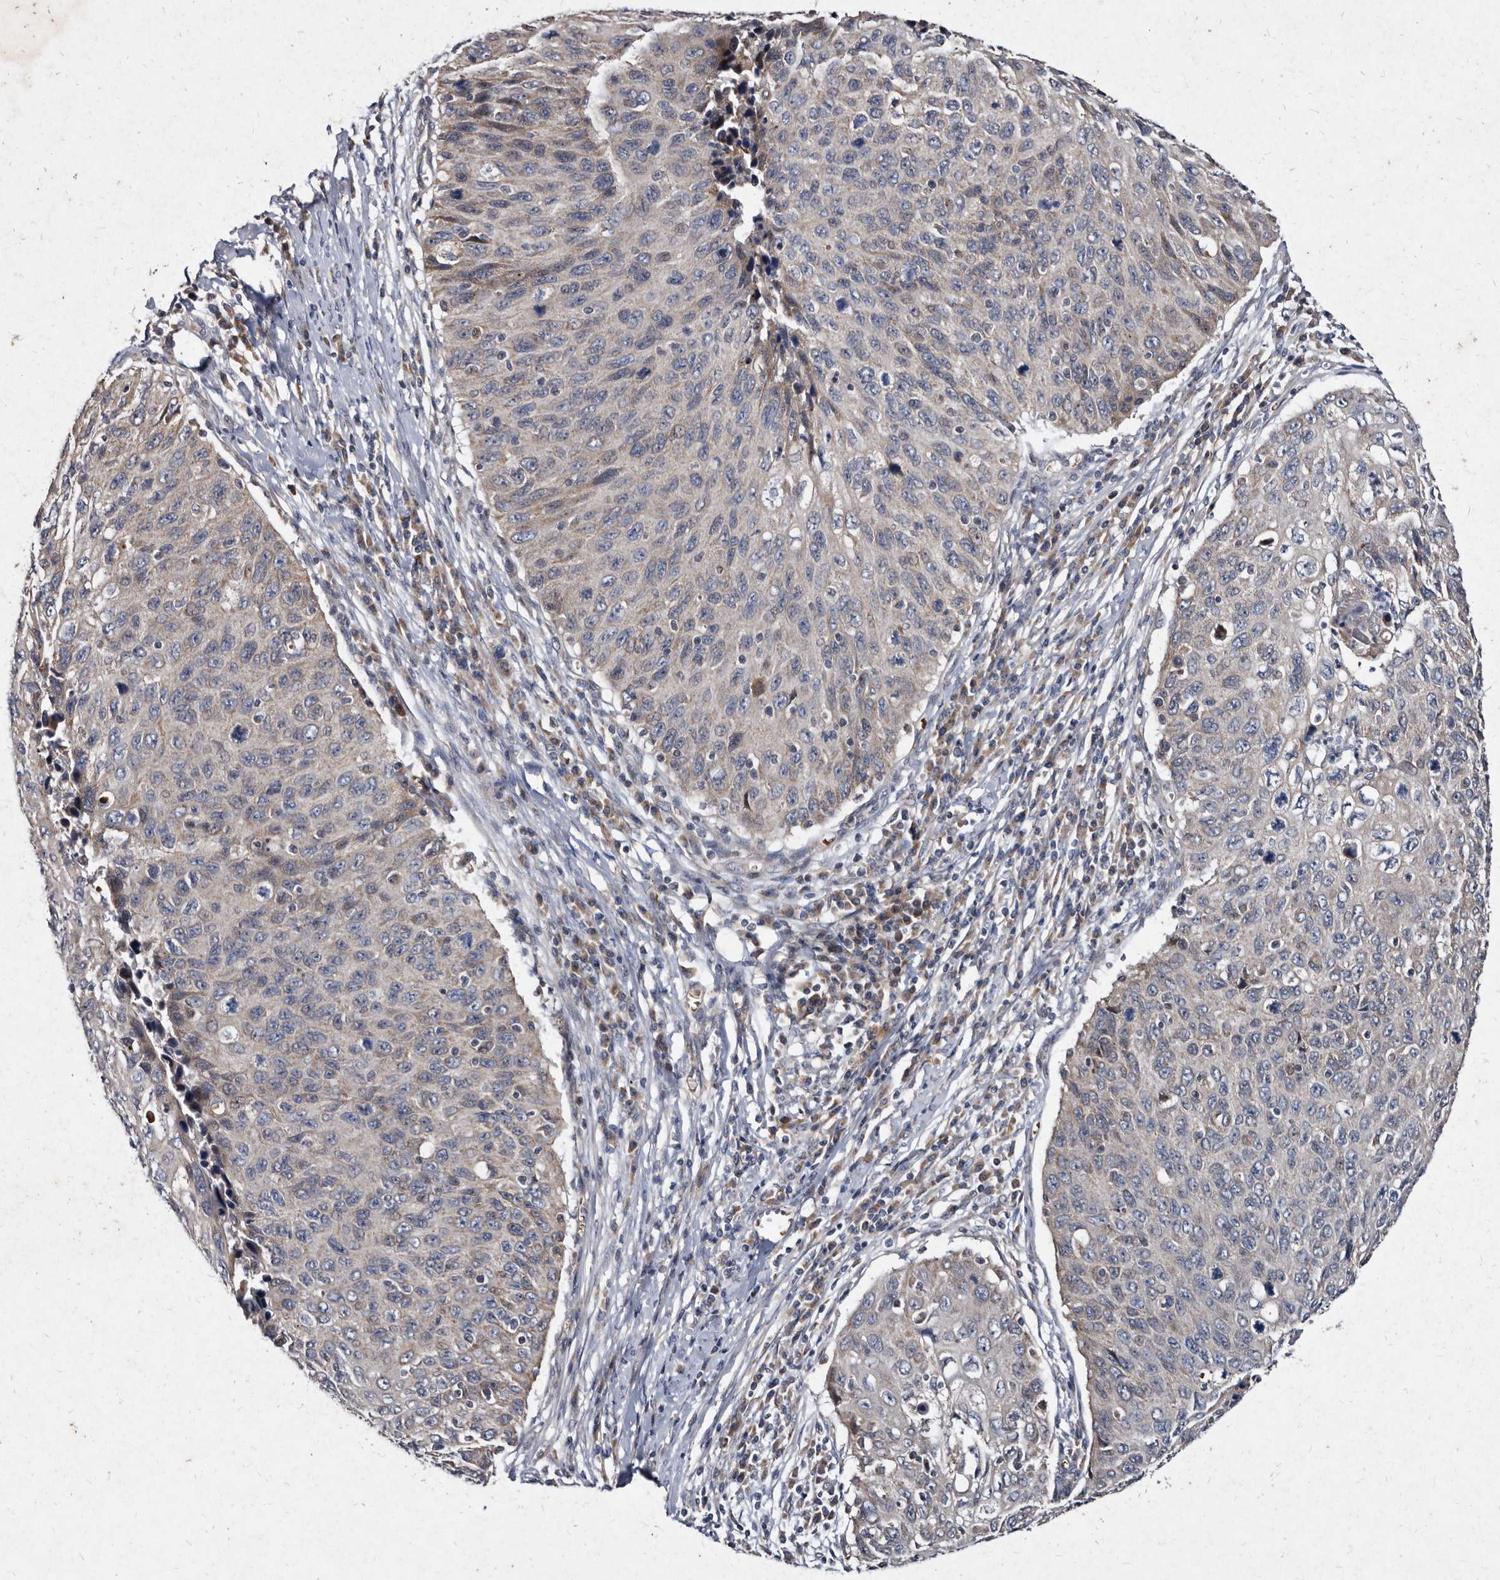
{"staining": {"intensity": "negative", "quantity": "none", "location": "none"}, "tissue": "cervical cancer", "cell_type": "Tumor cells", "image_type": "cancer", "snomed": [{"axis": "morphology", "description": "Squamous cell carcinoma, NOS"}, {"axis": "topography", "description": "Cervix"}], "caption": "Human cervical squamous cell carcinoma stained for a protein using immunohistochemistry (IHC) reveals no expression in tumor cells.", "gene": "YPEL3", "patient": {"sex": "female", "age": 53}}